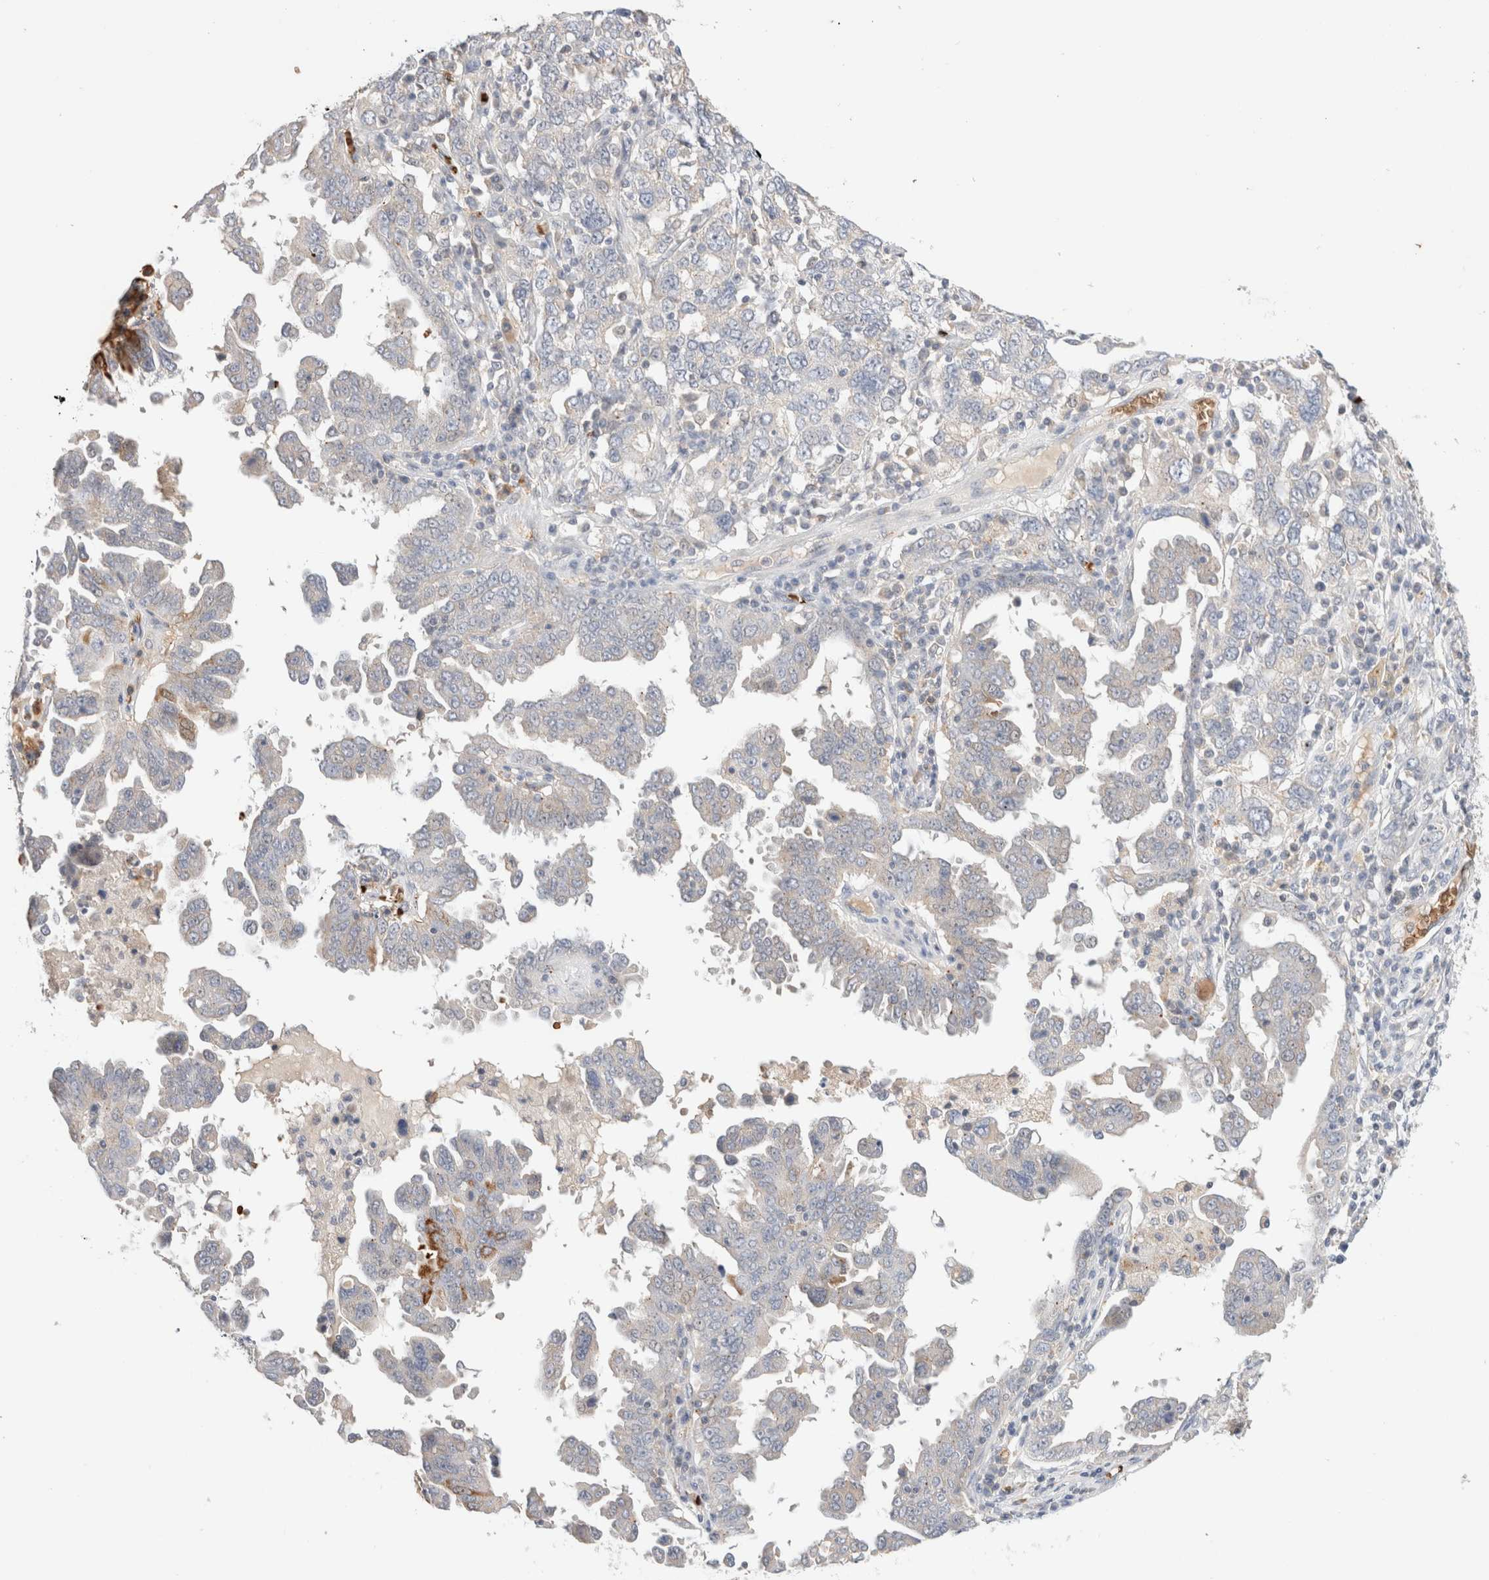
{"staining": {"intensity": "negative", "quantity": "none", "location": "none"}, "tissue": "ovarian cancer", "cell_type": "Tumor cells", "image_type": "cancer", "snomed": [{"axis": "morphology", "description": "Carcinoma, endometroid"}, {"axis": "topography", "description": "Ovary"}], "caption": "Photomicrograph shows no protein expression in tumor cells of ovarian endometroid carcinoma tissue. (IHC, brightfield microscopy, high magnification).", "gene": "MST1", "patient": {"sex": "female", "age": 62}}